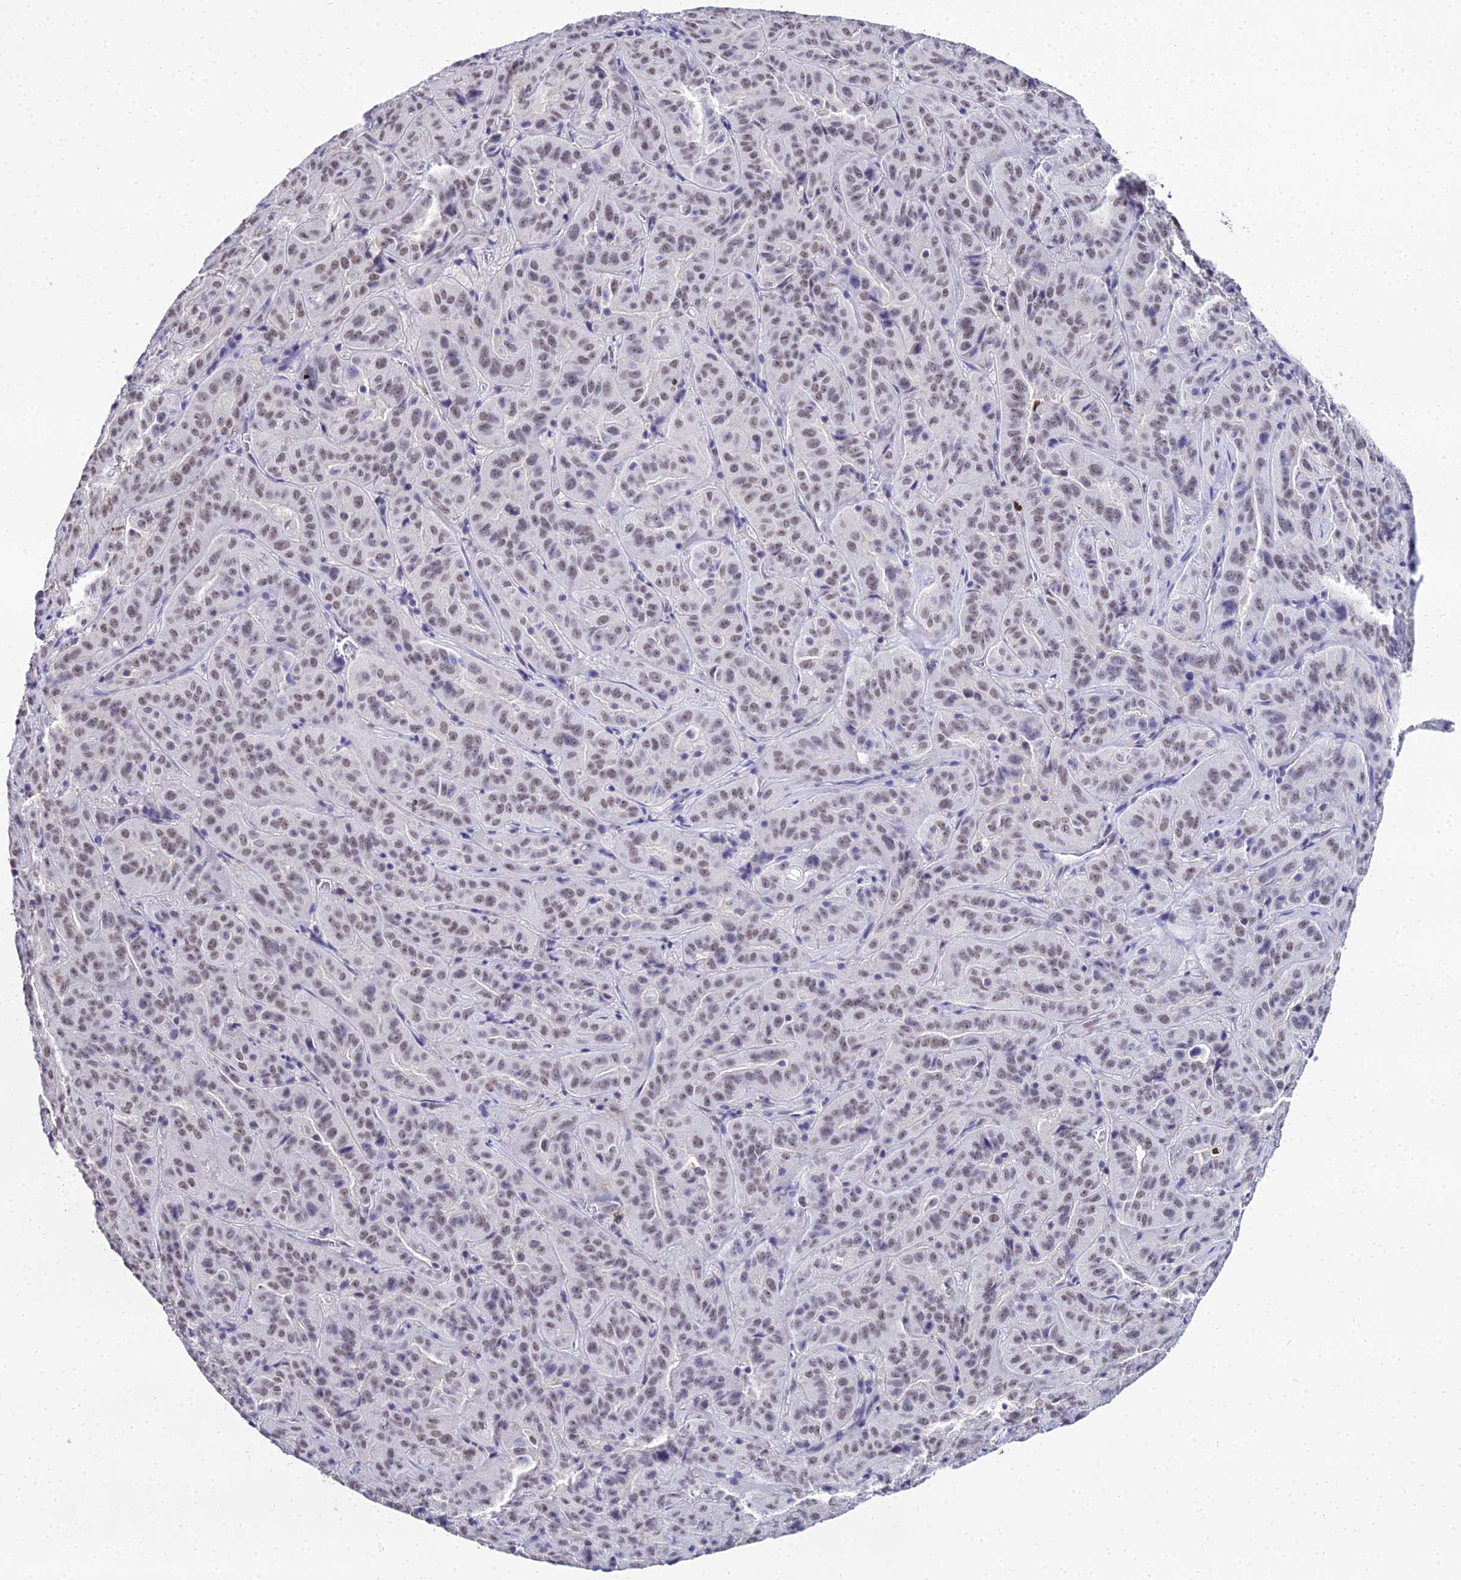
{"staining": {"intensity": "moderate", "quantity": "25%-75%", "location": "nuclear"}, "tissue": "pancreatic cancer", "cell_type": "Tumor cells", "image_type": "cancer", "snomed": [{"axis": "morphology", "description": "Adenocarcinoma, NOS"}, {"axis": "topography", "description": "Pancreas"}], "caption": "The immunohistochemical stain labels moderate nuclear positivity in tumor cells of adenocarcinoma (pancreatic) tissue.", "gene": "PPP4R2", "patient": {"sex": "male", "age": 63}}